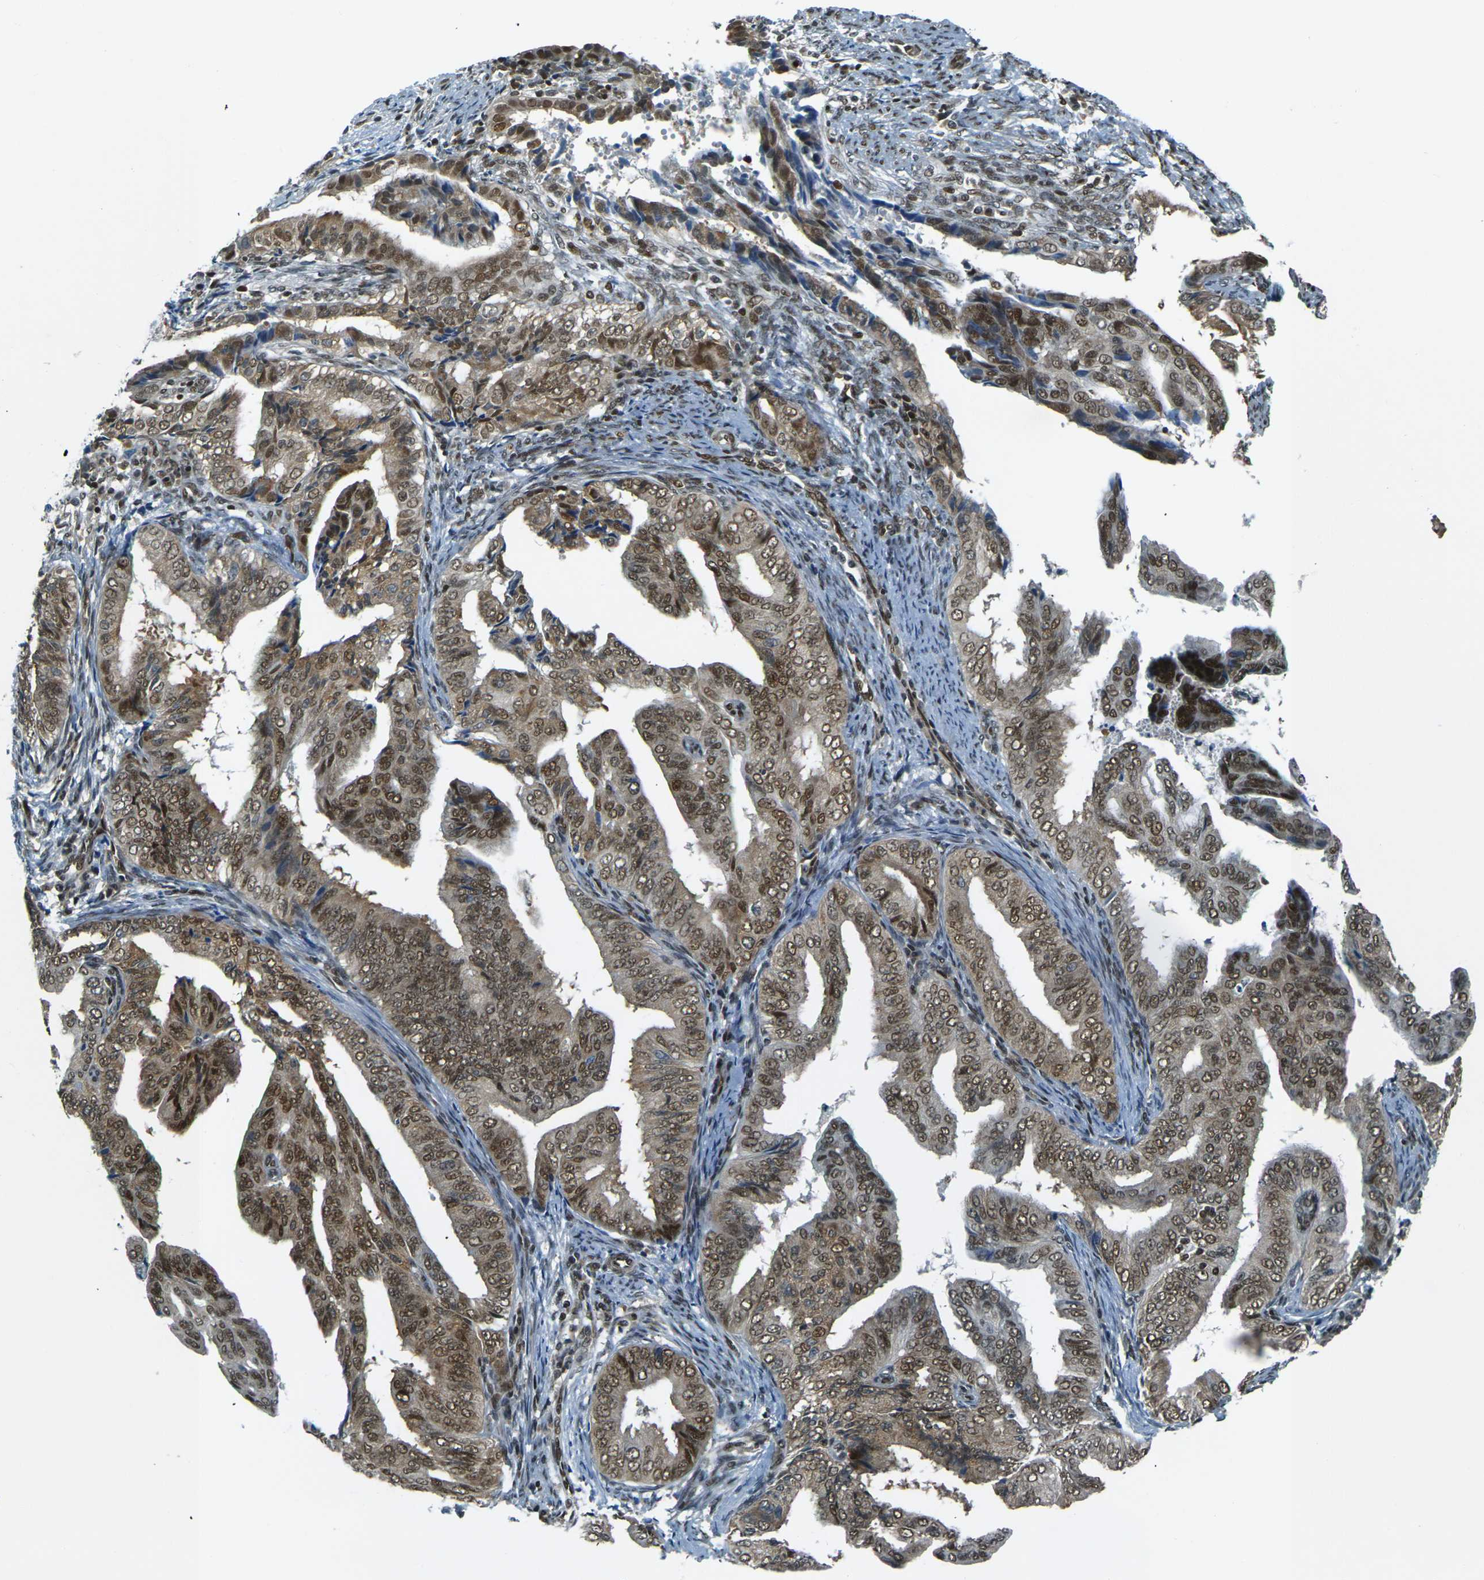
{"staining": {"intensity": "moderate", "quantity": ">75%", "location": "nuclear"}, "tissue": "endometrial cancer", "cell_type": "Tumor cells", "image_type": "cancer", "snomed": [{"axis": "morphology", "description": "Adenocarcinoma, NOS"}, {"axis": "topography", "description": "Endometrium"}], "caption": "Brown immunohistochemical staining in endometrial adenocarcinoma exhibits moderate nuclear expression in approximately >75% of tumor cells.", "gene": "NHEJ1", "patient": {"sex": "female", "age": 58}}